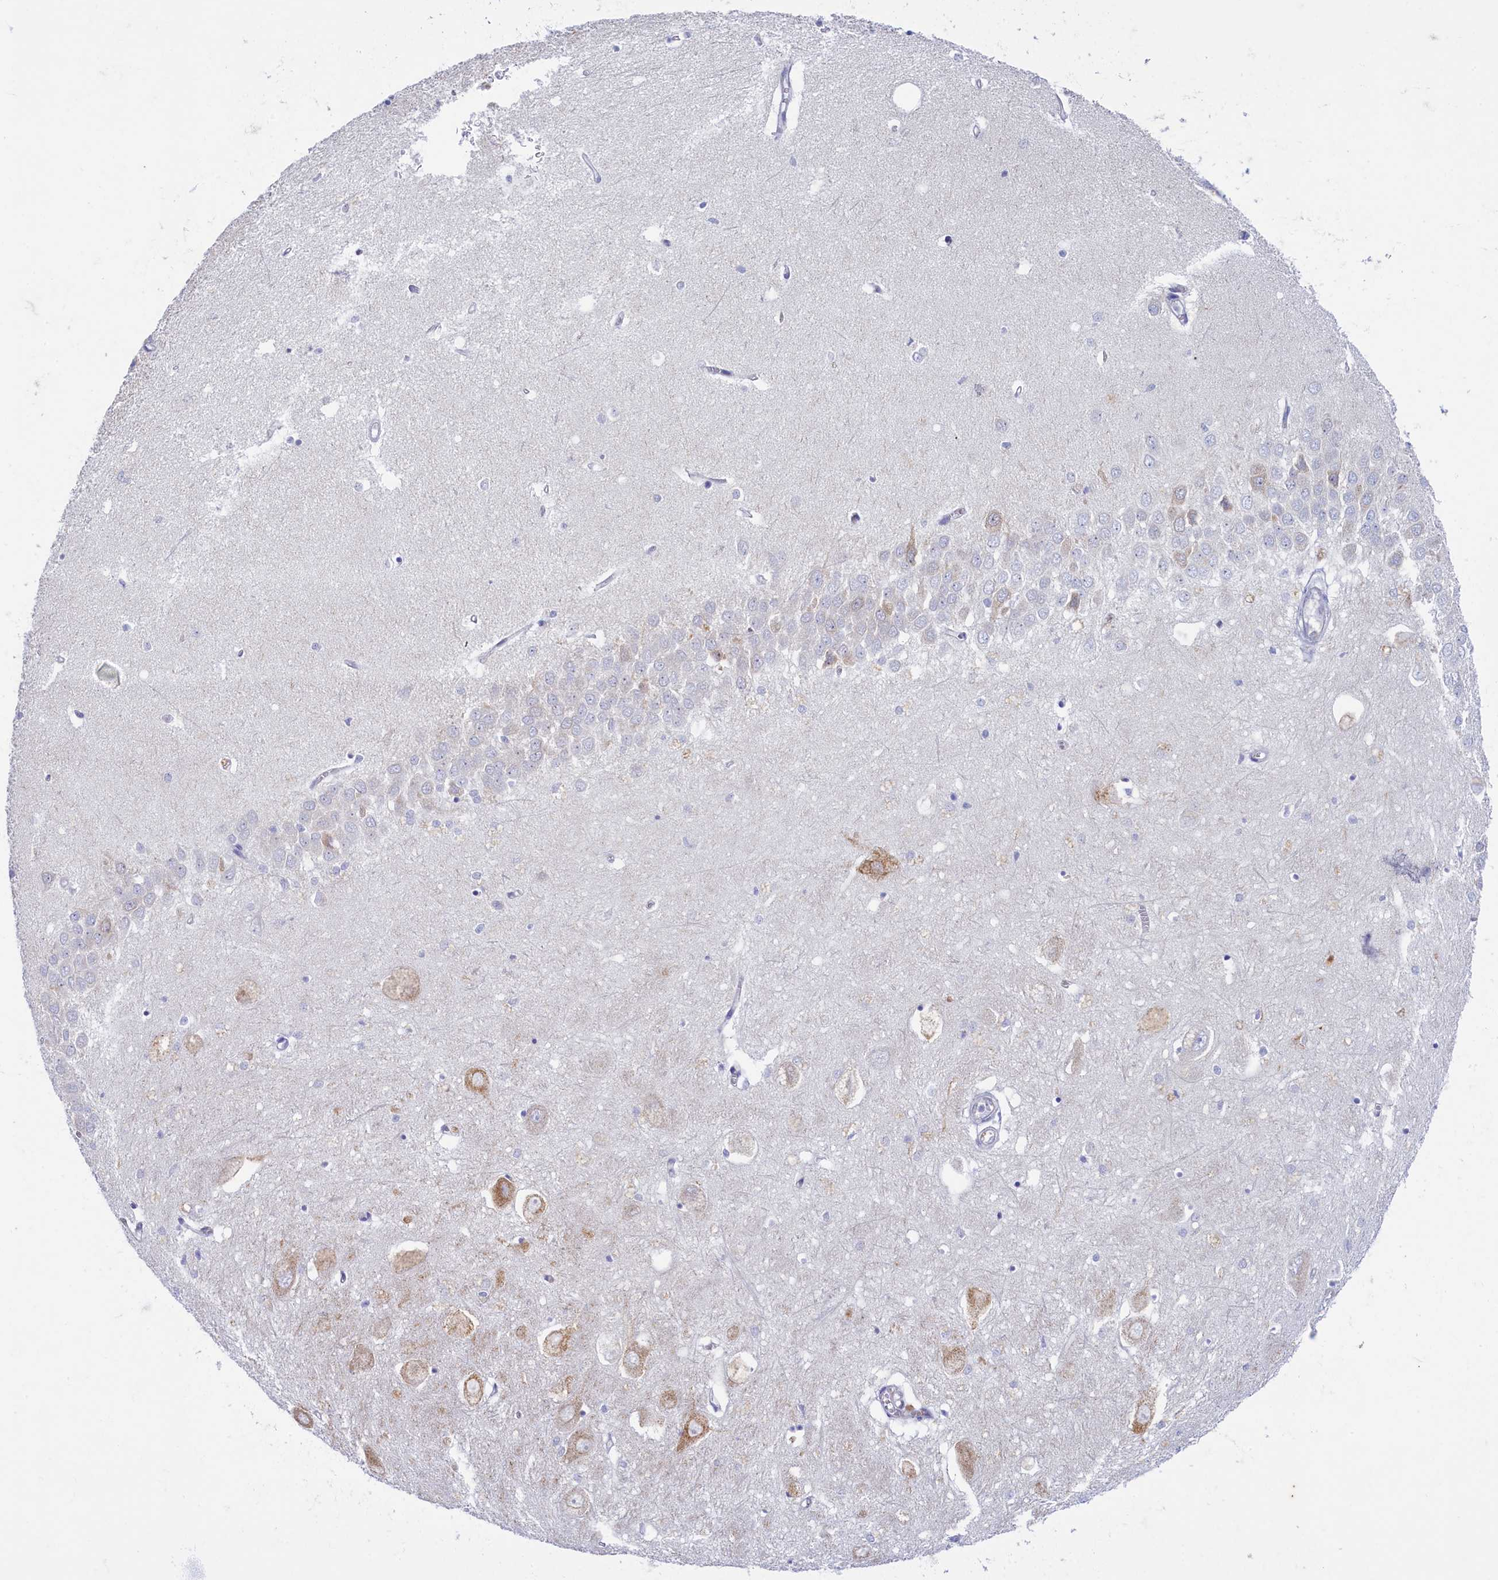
{"staining": {"intensity": "negative", "quantity": "none", "location": "none"}, "tissue": "hippocampus", "cell_type": "Glial cells", "image_type": "normal", "snomed": [{"axis": "morphology", "description": "Normal tissue, NOS"}, {"axis": "topography", "description": "Hippocampus"}], "caption": "This is a histopathology image of immunohistochemistry staining of benign hippocampus, which shows no positivity in glial cells.", "gene": "OCIAD2", "patient": {"sex": "female", "age": 64}}